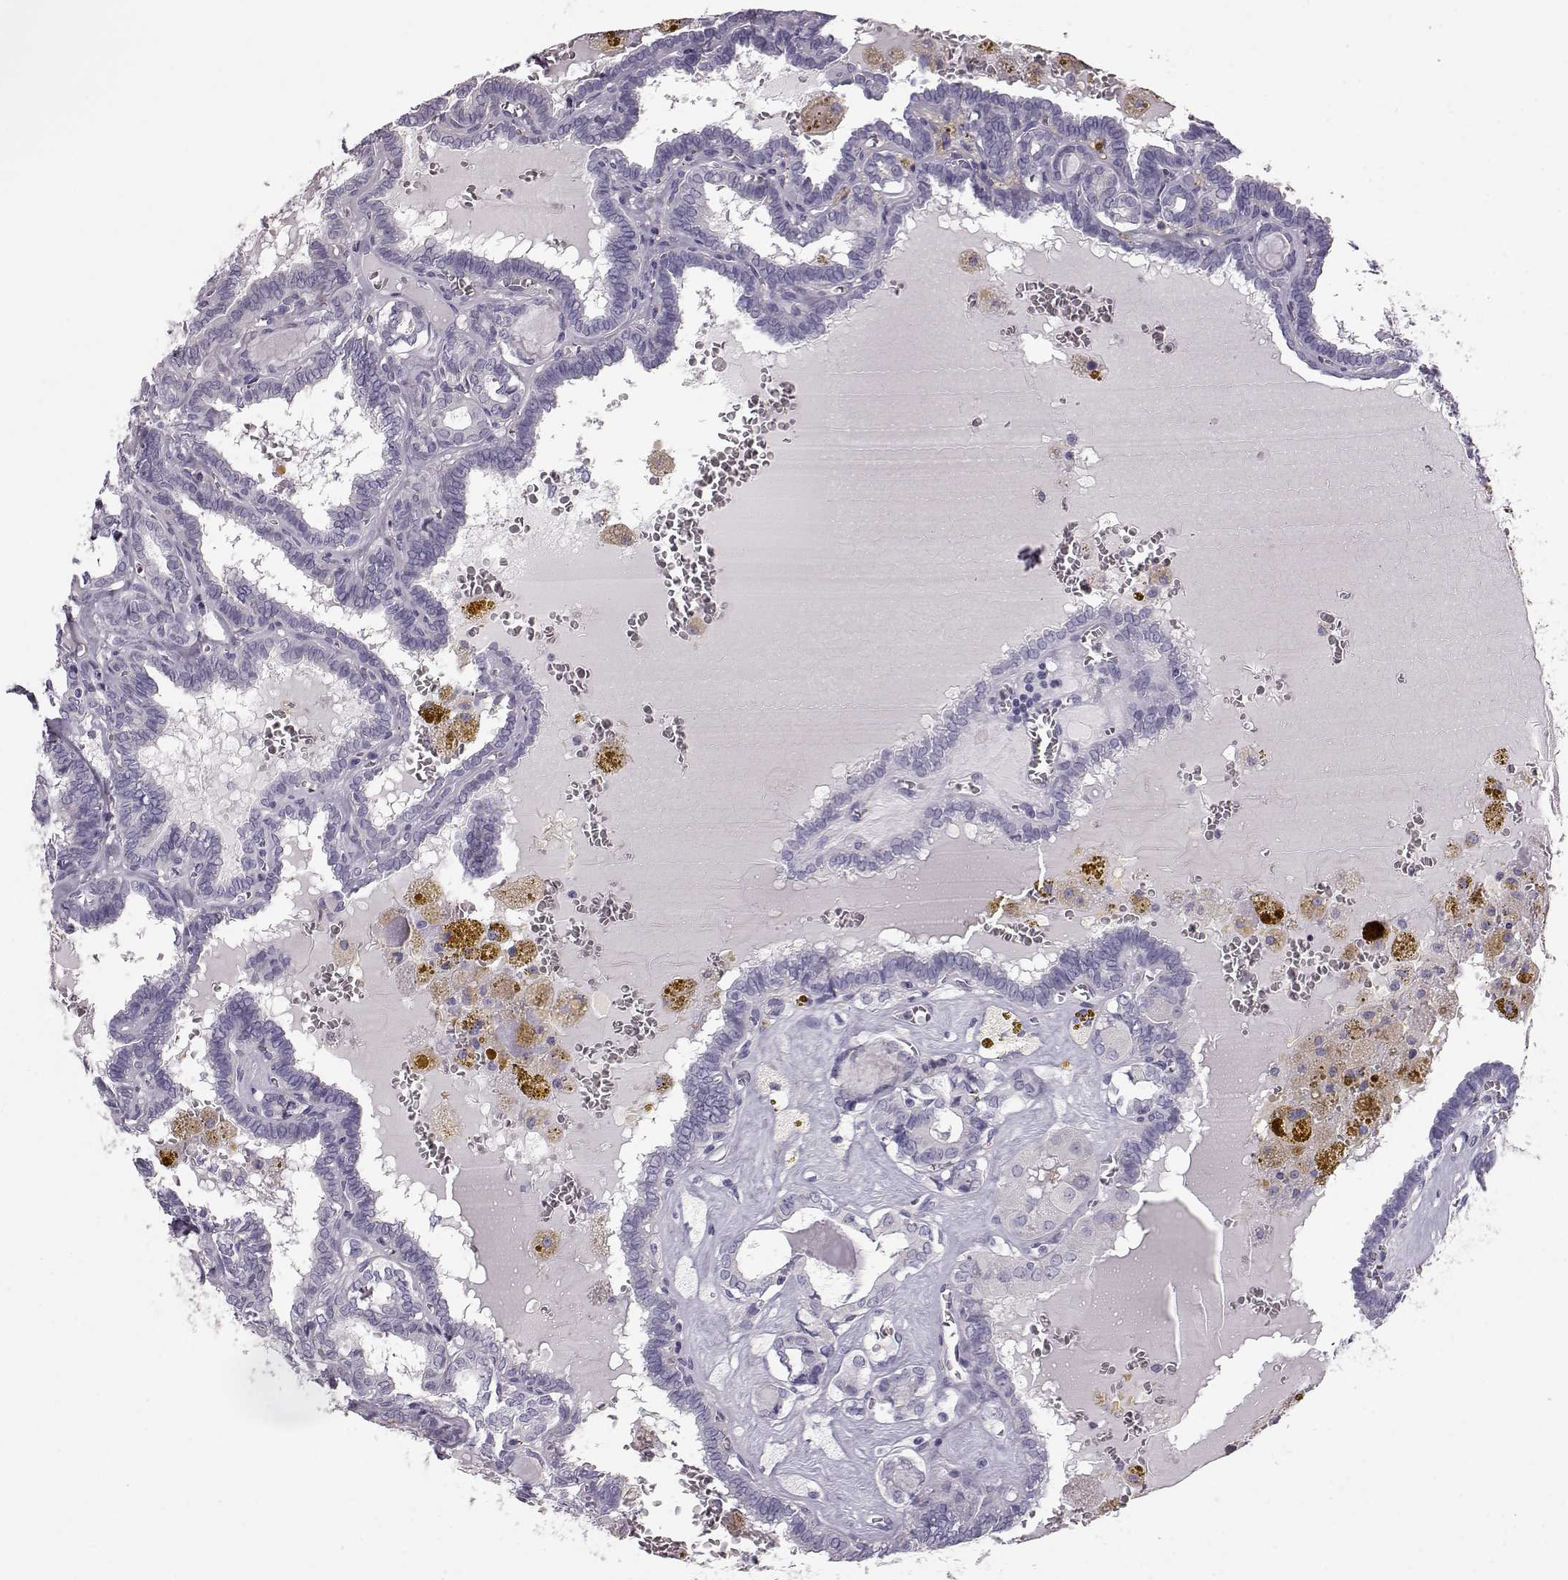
{"staining": {"intensity": "negative", "quantity": "none", "location": "none"}, "tissue": "thyroid cancer", "cell_type": "Tumor cells", "image_type": "cancer", "snomed": [{"axis": "morphology", "description": "Papillary adenocarcinoma, NOS"}, {"axis": "topography", "description": "Thyroid gland"}], "caption": "An immunohistochemistry (IHC) micrograph of thyroid cancer is shown. There is no staining in tumor cells of thyroid cancer.", "gene": "ELOVL5", "patient": {"sex": "female", "age": 39}}